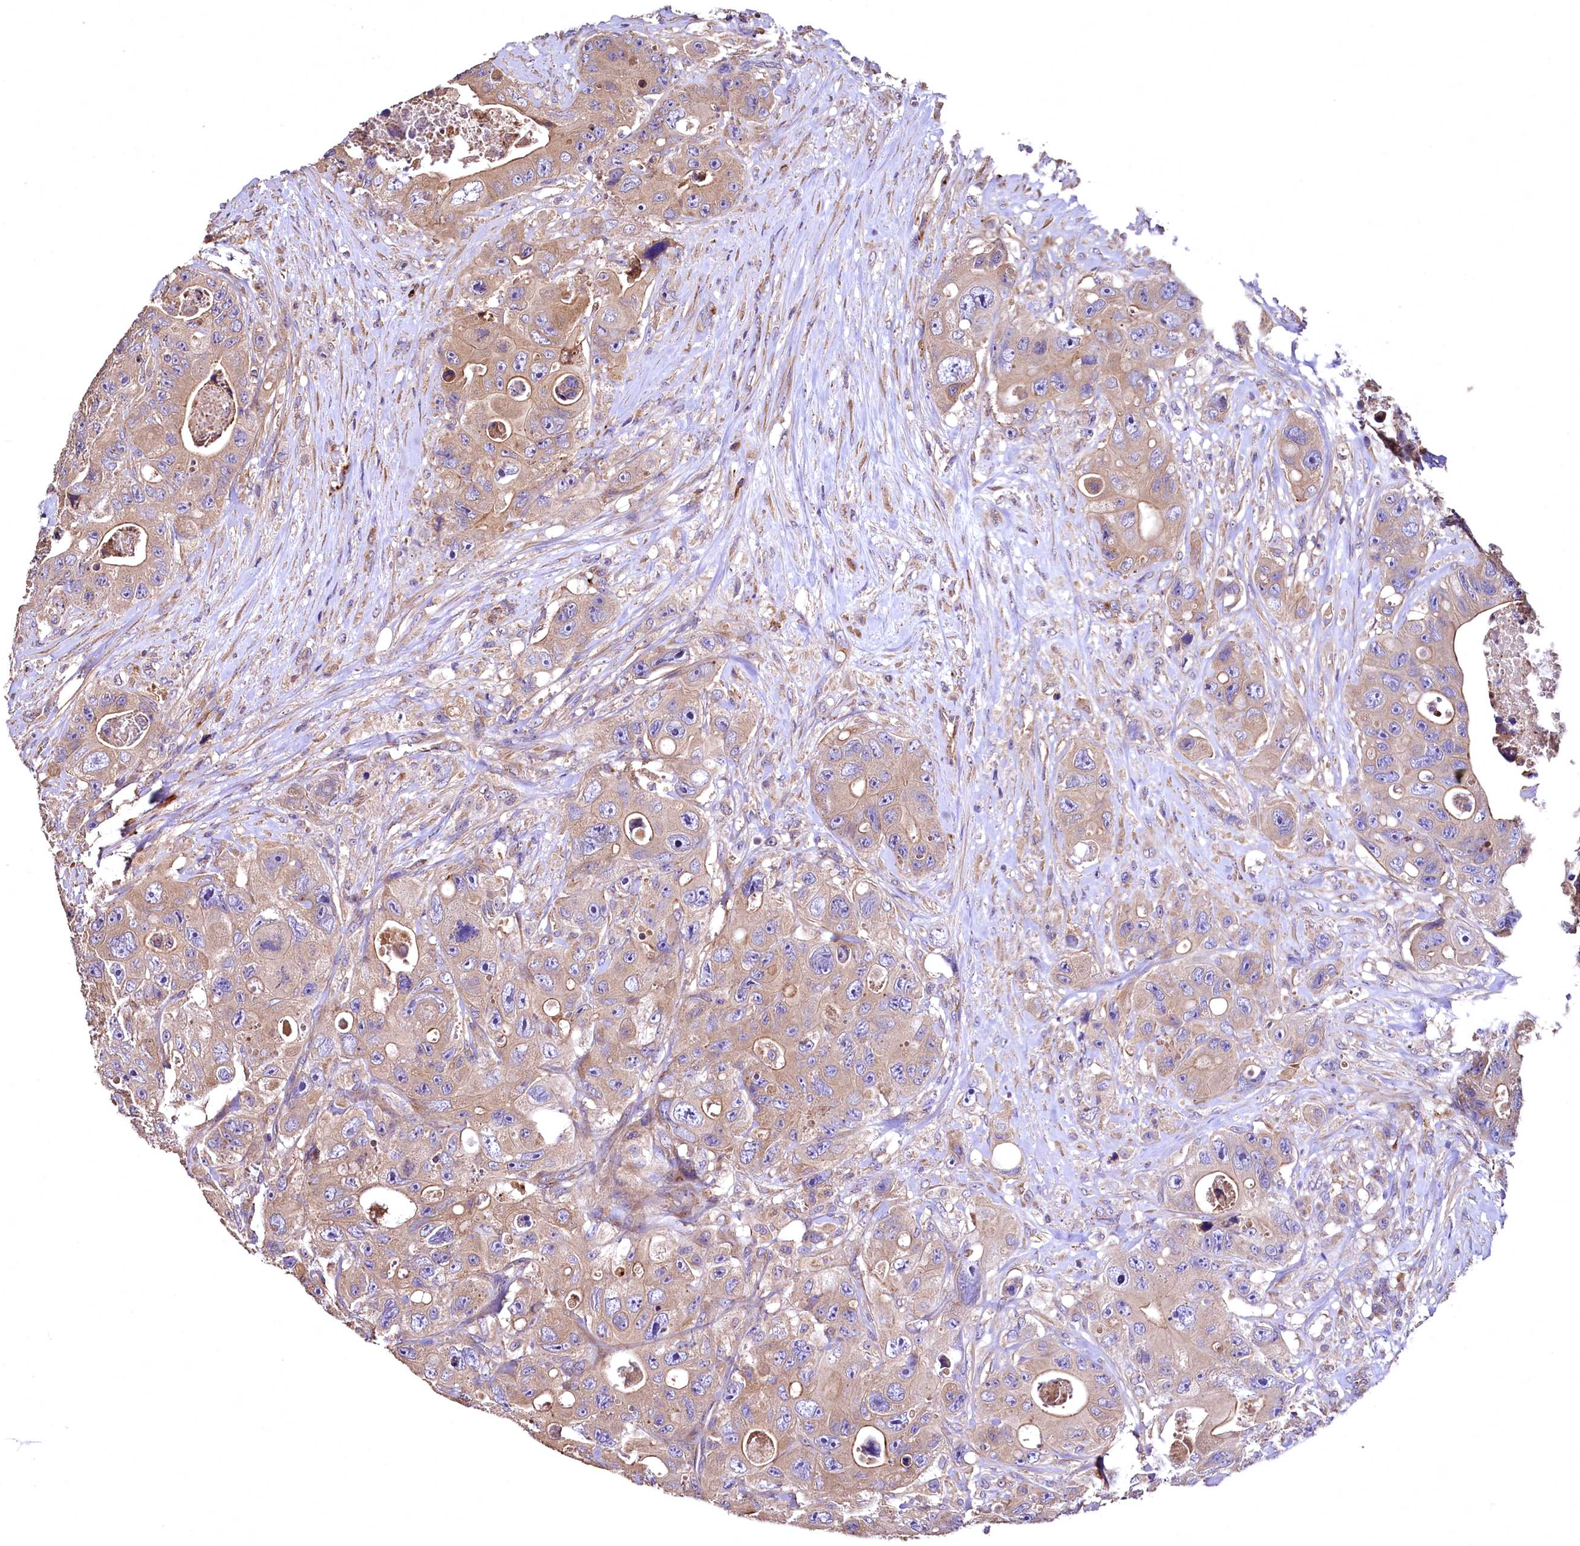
{"staining": {"intensity": "moderate", "quantity": ">75%", "location": "cytoplasmic/membranous"}, "tissue": "colorectal cancer", "cell_type": "Tumor cells", "image_type": "cancer", "snomed": [{"axis": "morphology", "description": "Adenocarcinoma, NOS"}, {"axis": "topography", "description": "Colon"}], "caption": "Brown immunohistochemical staining in colorectal cancer demonstrates moderate cytoplasmic/membranous staining in approximately >75% of tumor cells.", "gene": "RASSF1", "patient": {"sex": "female", "age": 46}}